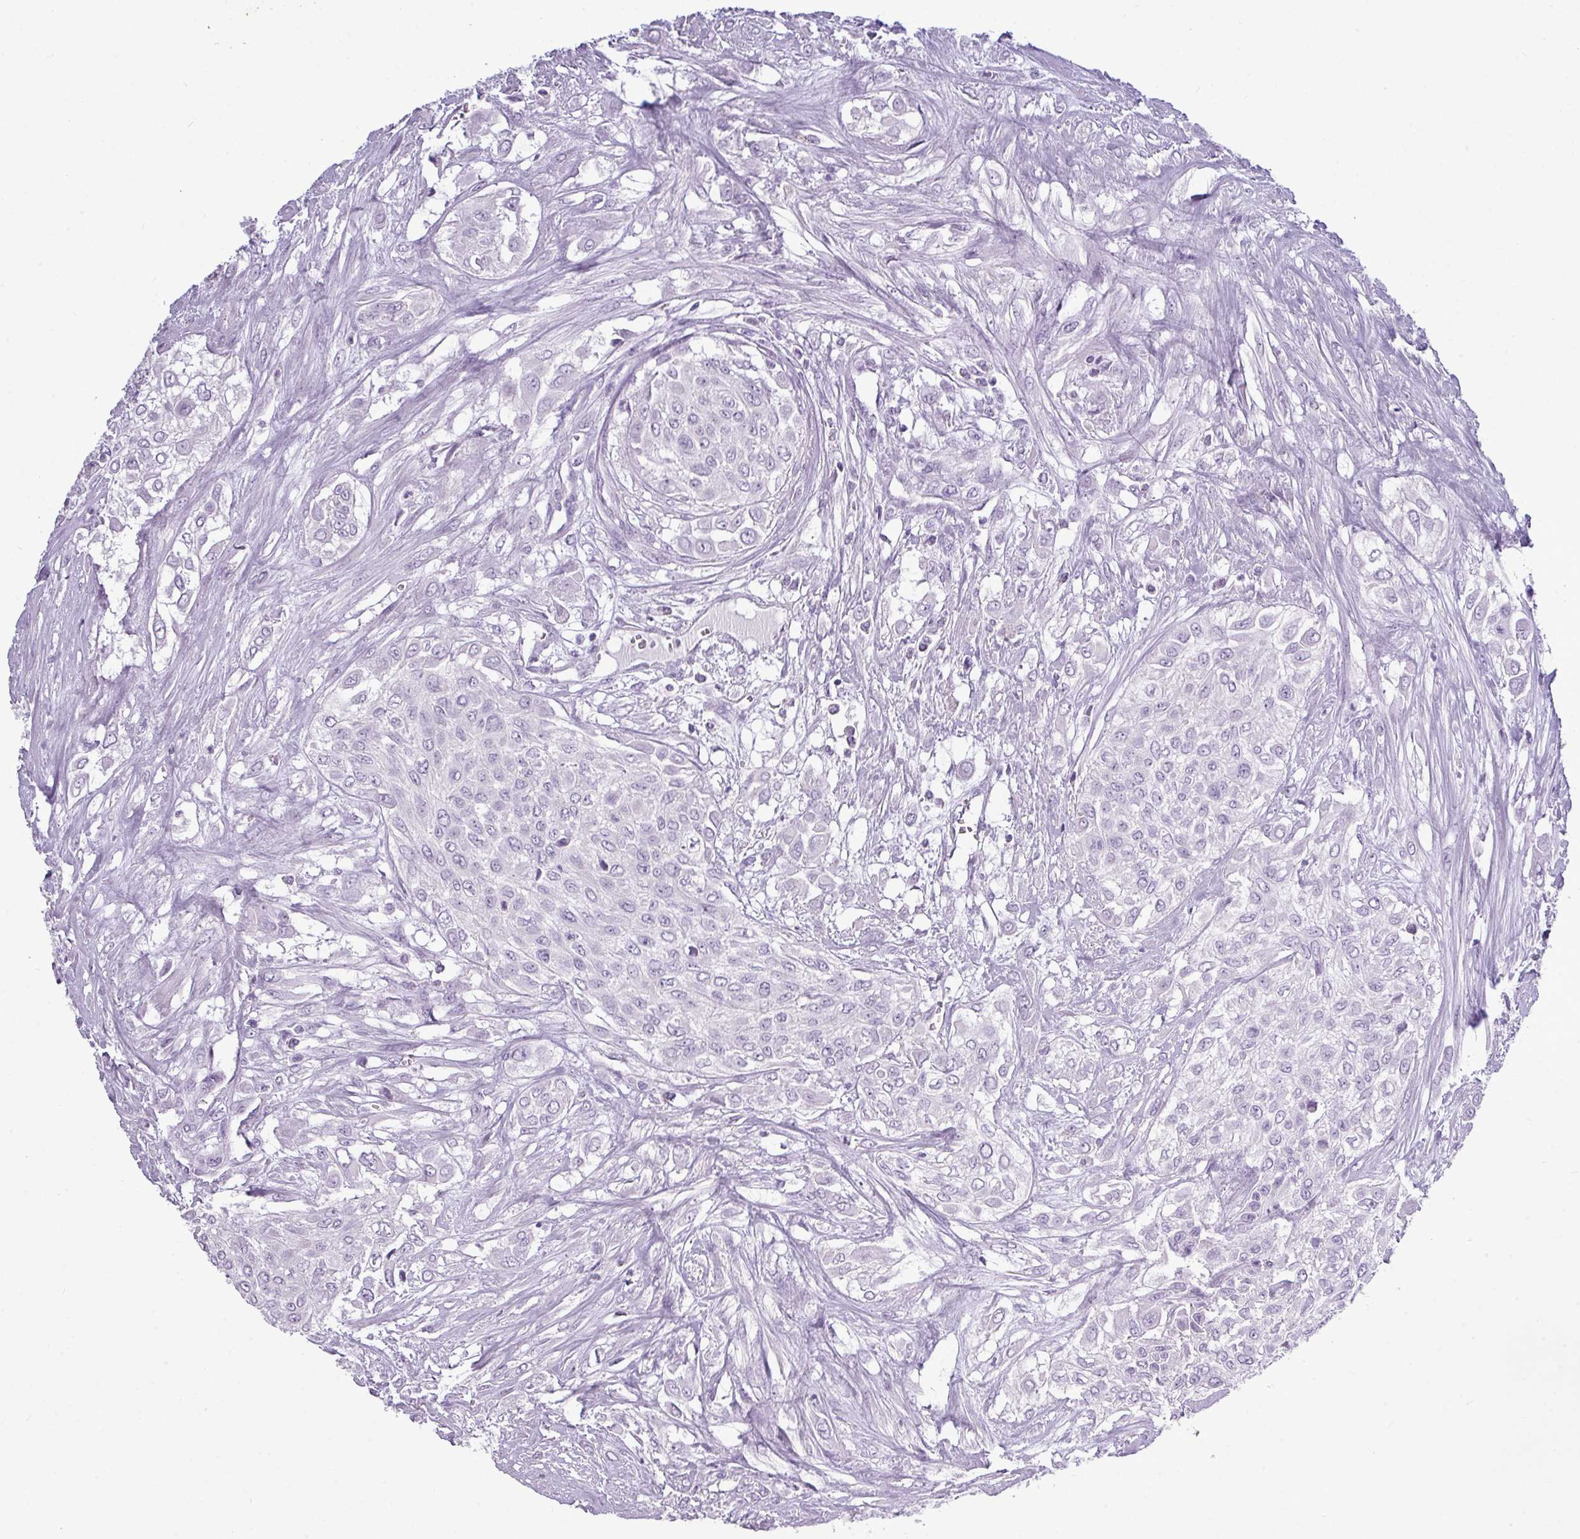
{"staining": {"intensity": "negative", "quantity": "none", "location": "none"}, "tissue": "urothelial cancer", "cell_type": "Tumor cells", "image_type": "cancer", "snomed": [{"axis": "morphology", "description": "Urothelial carcinoma, High grade"}, {"axis": "topography", "description": "Urinary bladder"}], "caption": "Immunohistochemical staining of human high-grade urothelial carcinoma displays no significant staining in tumor cells.", "gene": "TMEM91", "patient": {"sex": "male", "age": 67}}